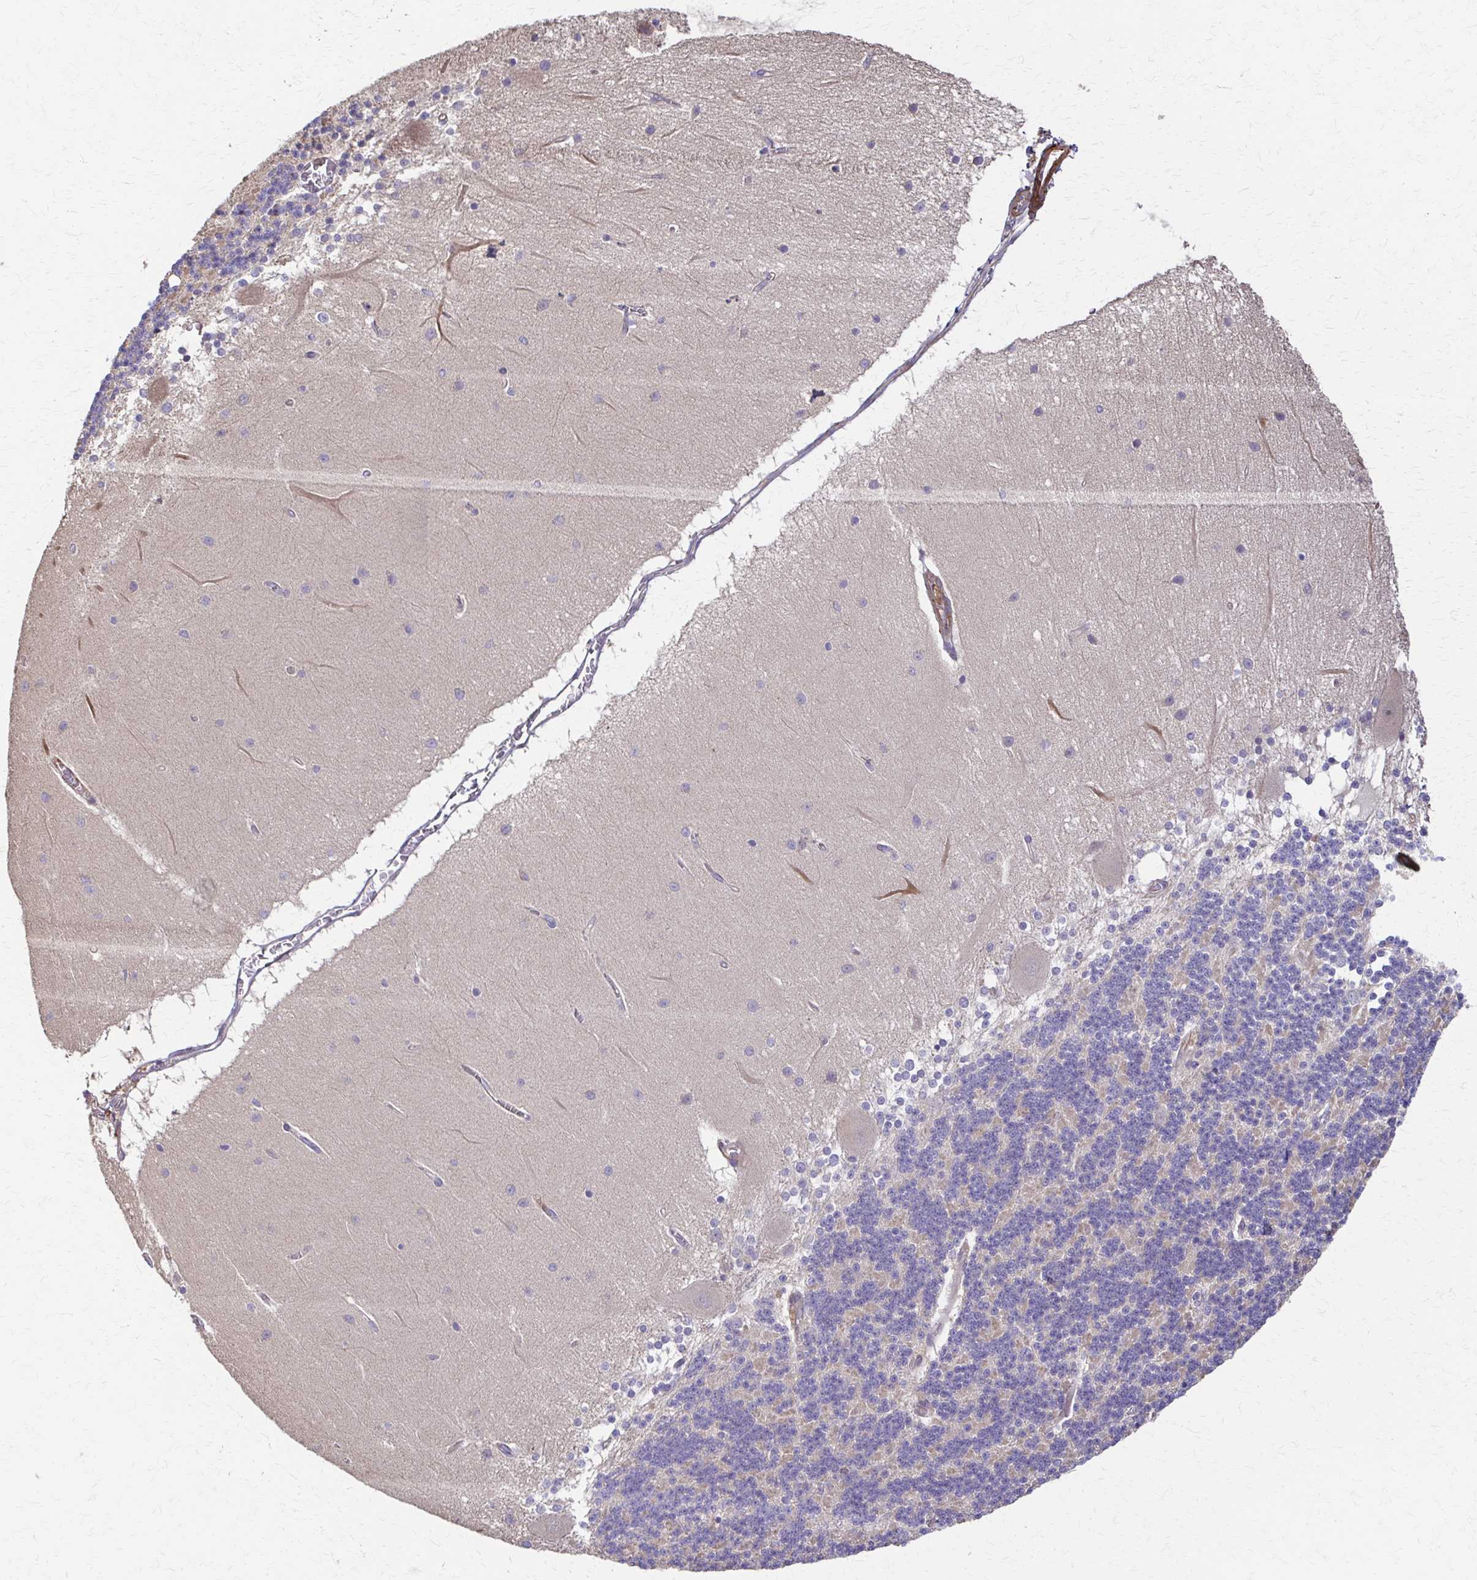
{"staining": {"intensity": "negative", "quantity": "none", "location": "none"}, "tissue": "cerebellum", "cell_type": "Cells in granular layer", "image_type": "normal", "snomed": [{"axis": "morphology", "description": "Normal tissue, NOS"}, {"axis": "topography", "description": "Cerebellum"}], "caption": "An image of cerebellum stained for a protein reveals no brown staining in cells in granular layer.", "gene": "DSP", "patient": {"sex": "female", "age": 54}}